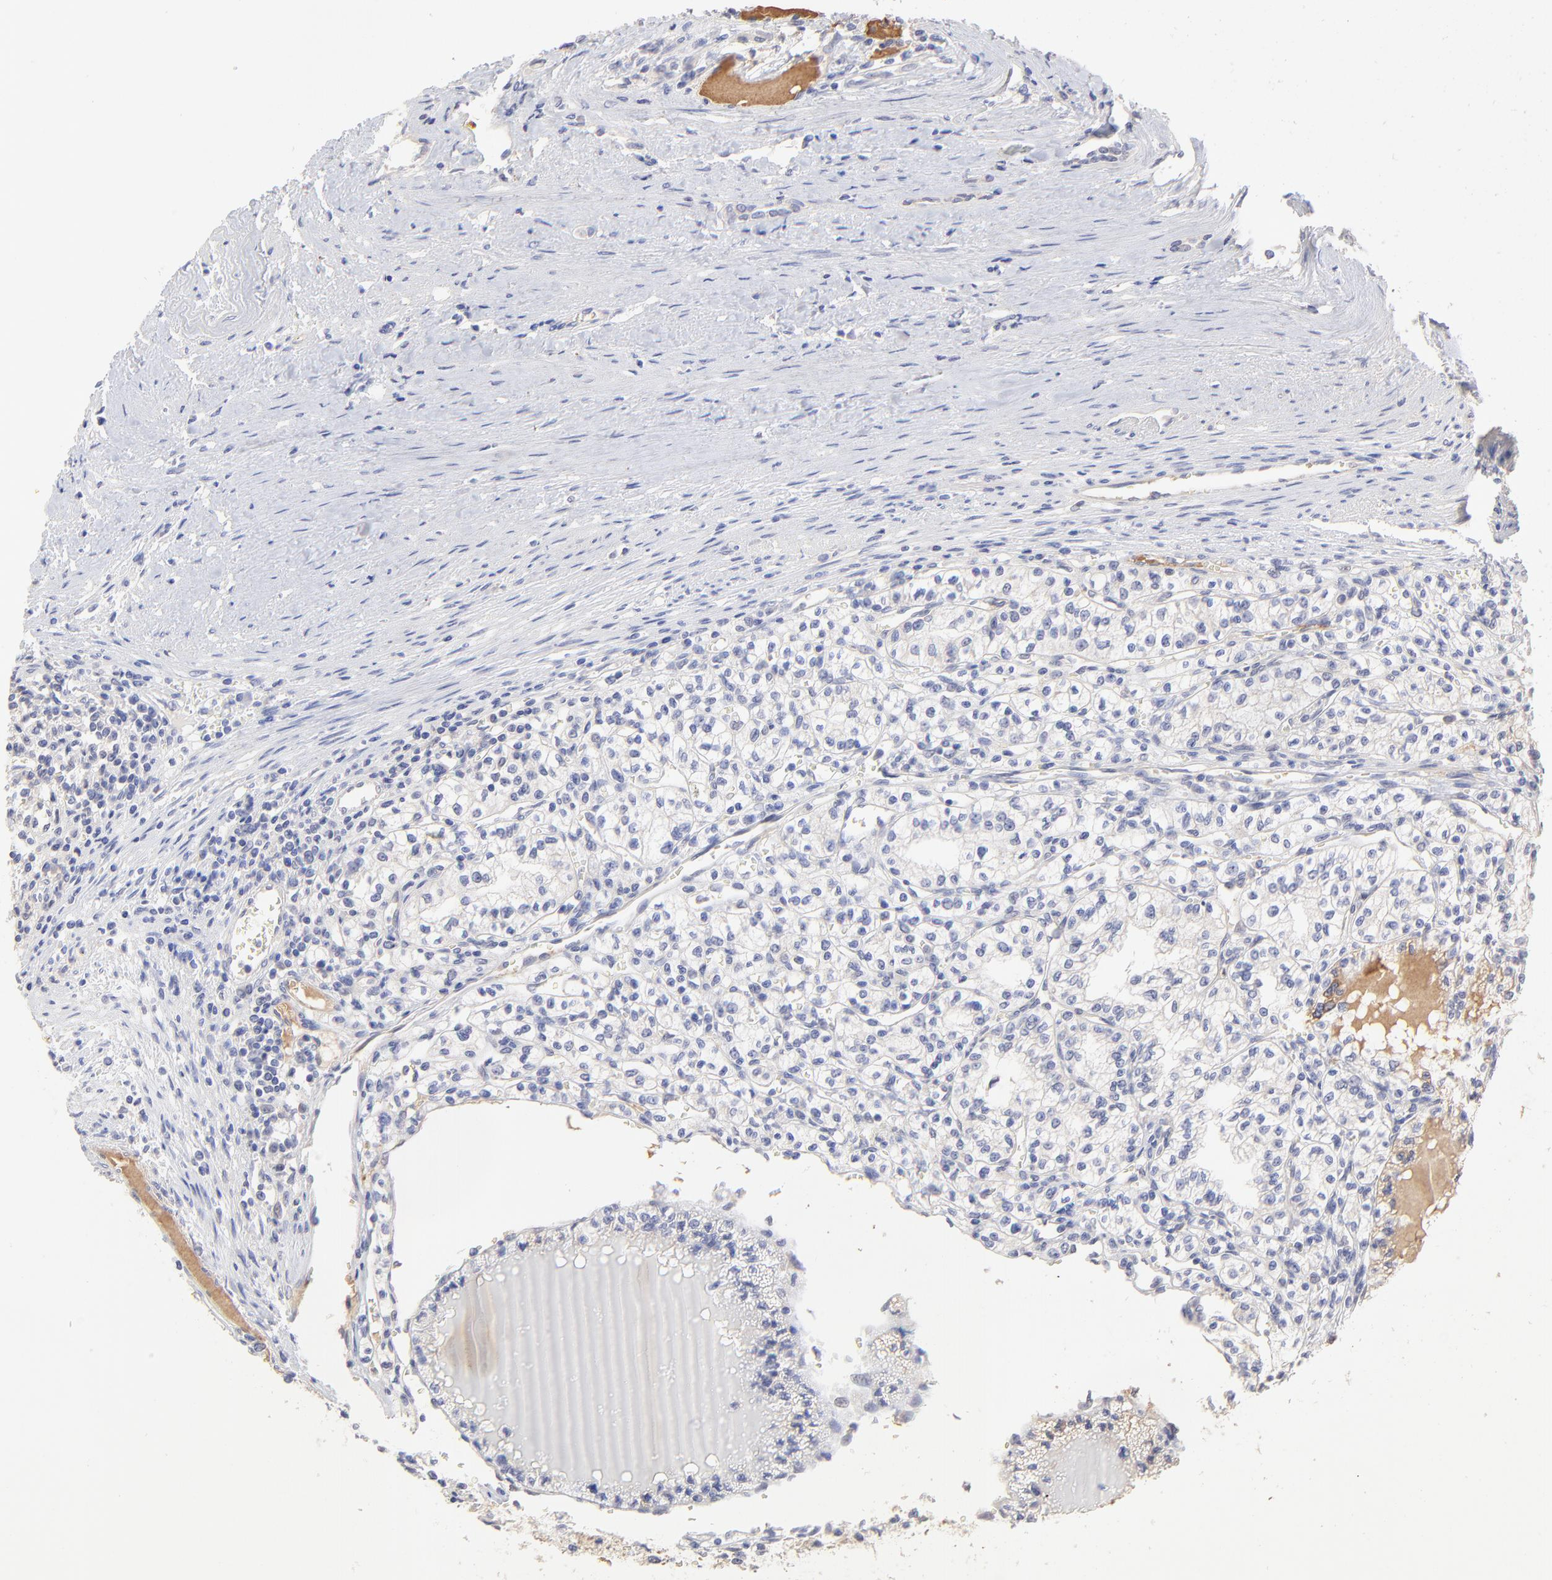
{"staining": {"intensity": "negative", "quantity": "none", "location": "none"}, "tissue": "renal cancer", "cell_type": "Tumor cells", "image_type": "cancer", "snomed": [{"axis": "morphology", "description": "Adenocarcinoma, NOS"}, {"axis": "topography", "description": "Kidney"}], "caption": "The immunohistochemistry image has no significant expression in tumor cells of renal cancer tissue. (Brightfield microscopy of DAB (3,3'-diaminobenzidine) immunohistochemistry (IHC) at high magnification).", "gene": "PSMD14", "patient": {"sex": "male", "age": 61}}